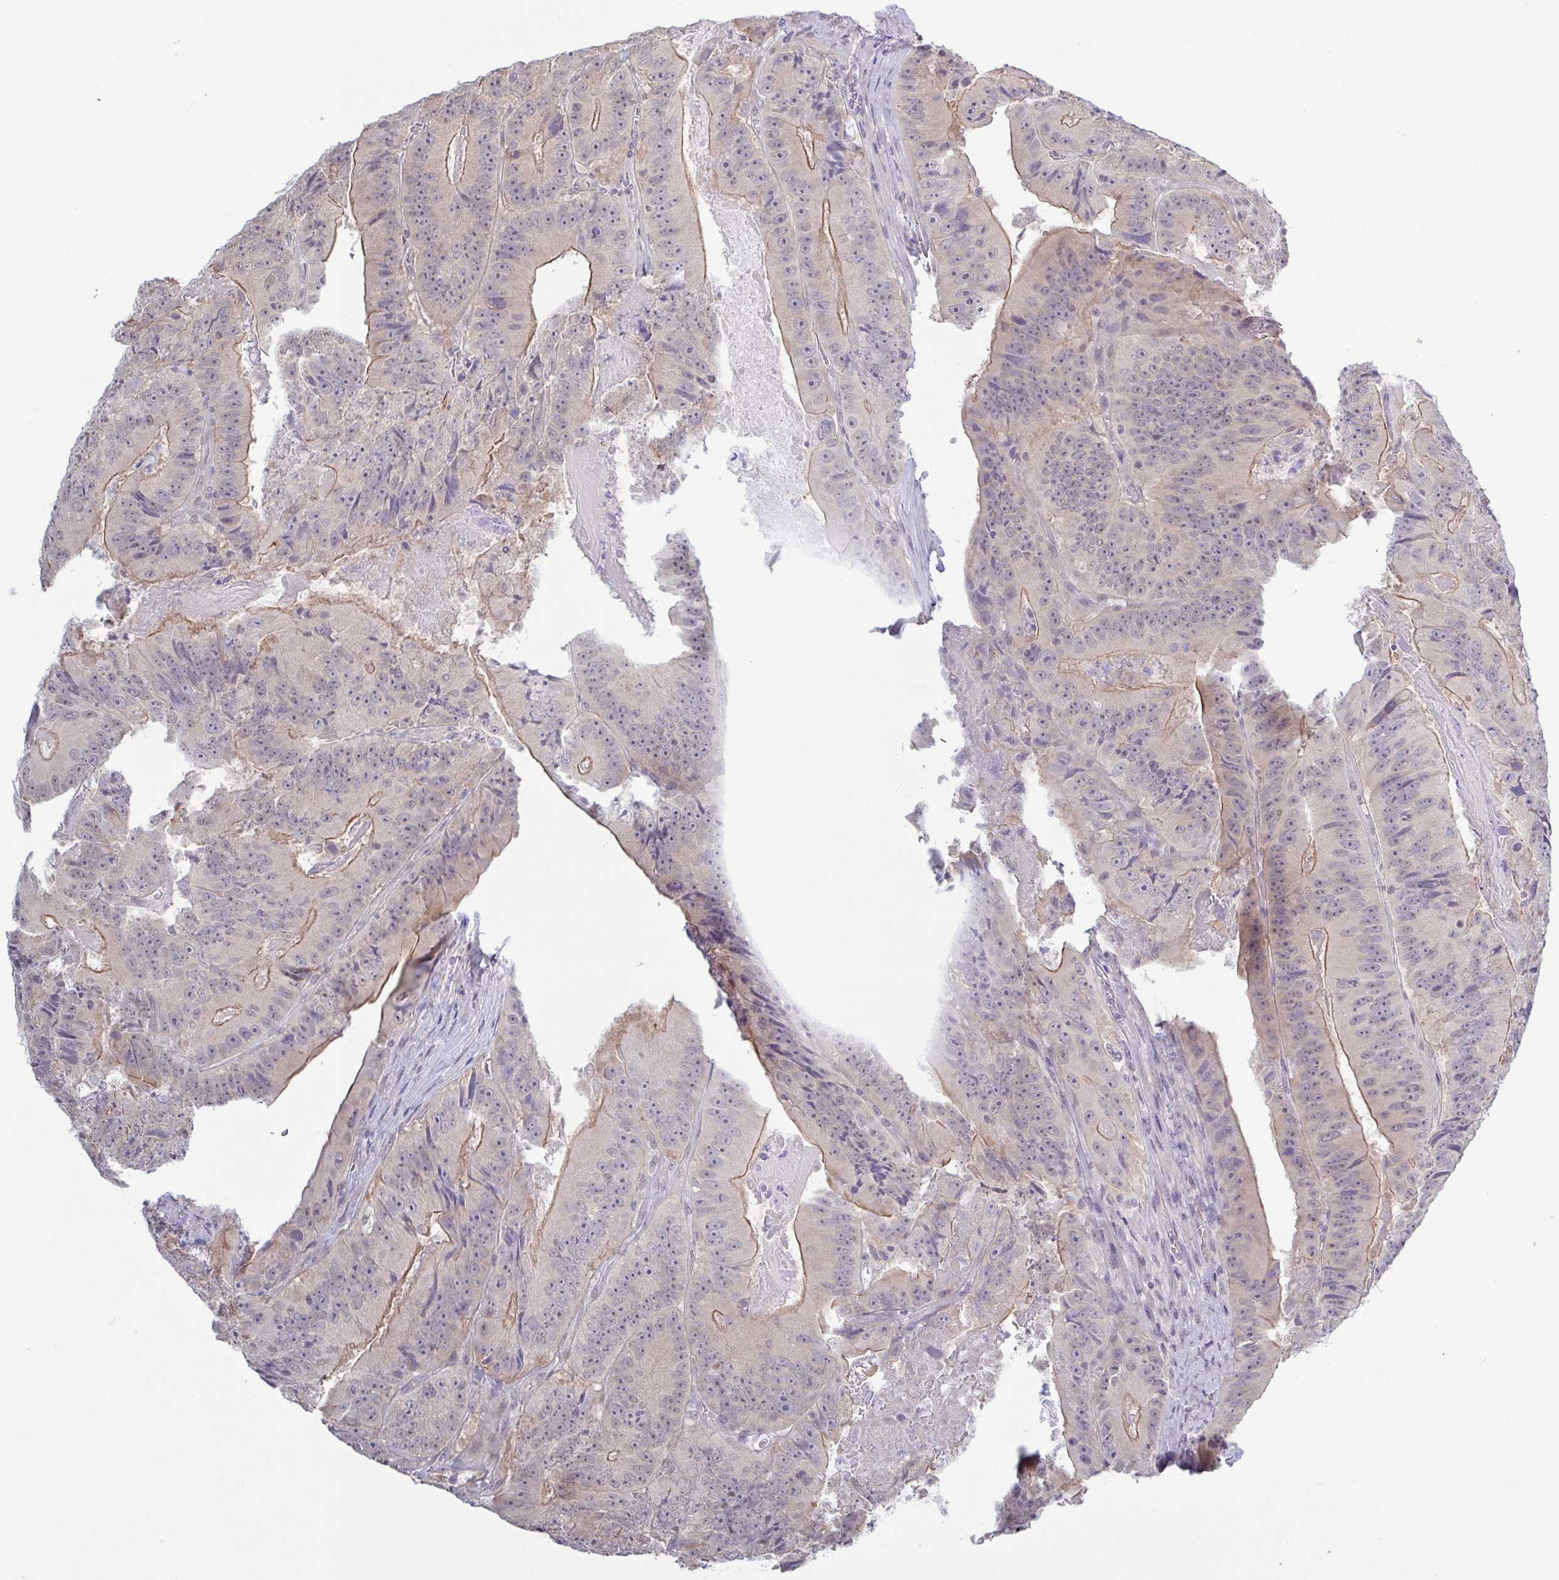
{"staining": {"intensity": "moderate", "quantity": "25%-75%", "location": "cytoplasmic/membranous"}, "tissue": "colorectal cancer", "cell_type": "Tumor cells", "image_type": "cancer", "snomed": [{"axis": "morphology", "description": "Adenocarcinoma, NOS"}, {"axis": "topography", "description": "Colon"}], "caption": "Colorectal cancer (adenocarcinoma) tissue demonstrates moderate cytoplasmic/membranous staining in approximately 25%-75% of tumor cells, visualized by immunohistochemistry.", "gene": "HYPK", "patient": {"sex": "female", "age": 86}}